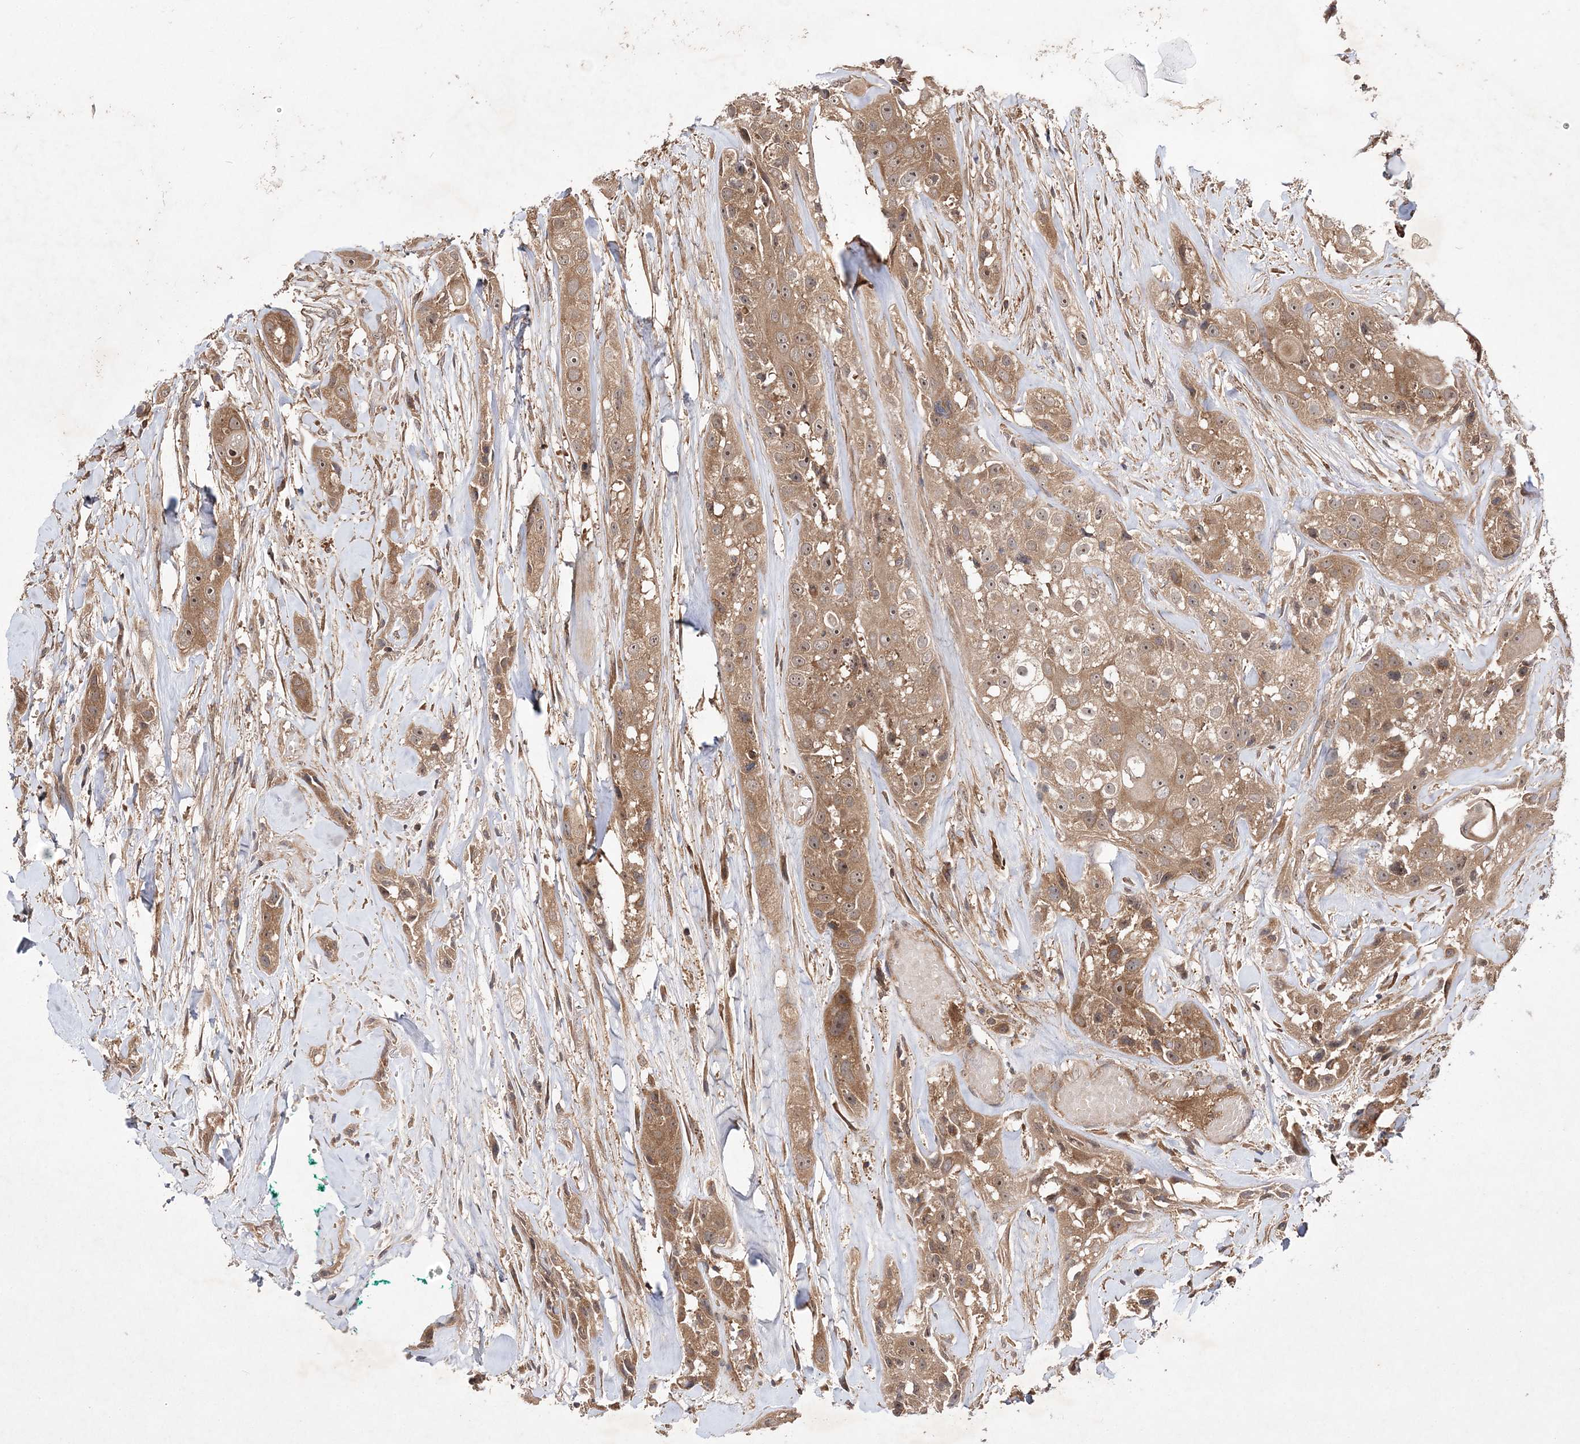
{"staining": {"intensity": "moderate", "quantity": ">75%", "location": "cytoplasmic/membranous,nuclear"}, "tissue": "head and neck cancer", "cell_type": "Tumor cells", "image_type": "cancer", "snomed": [{"axis": "morphology", "description": "Normal tissue, NOS"}, {"axis": "morphology", "description": "Squamous cell carcinoma, NOS"}, {"axis": "topography", "description": "Skeletal muscle"}, {"axis": "topography", "description": "Head-Neck"}], "caption": "Immunohistochemical staining of human head and neck cancer (squamous cell carcinoma) demonstrates medium levels of moderate cytoplasmic/membranous and nuclear protein expression in about >75% of tumor cells. Immunohistochemistry (ihc) stains the protein of interest in brown and the nuclei are stained blue.", "gene": "TMEM9B", "patient": {"sex": "male", "age": 51}}